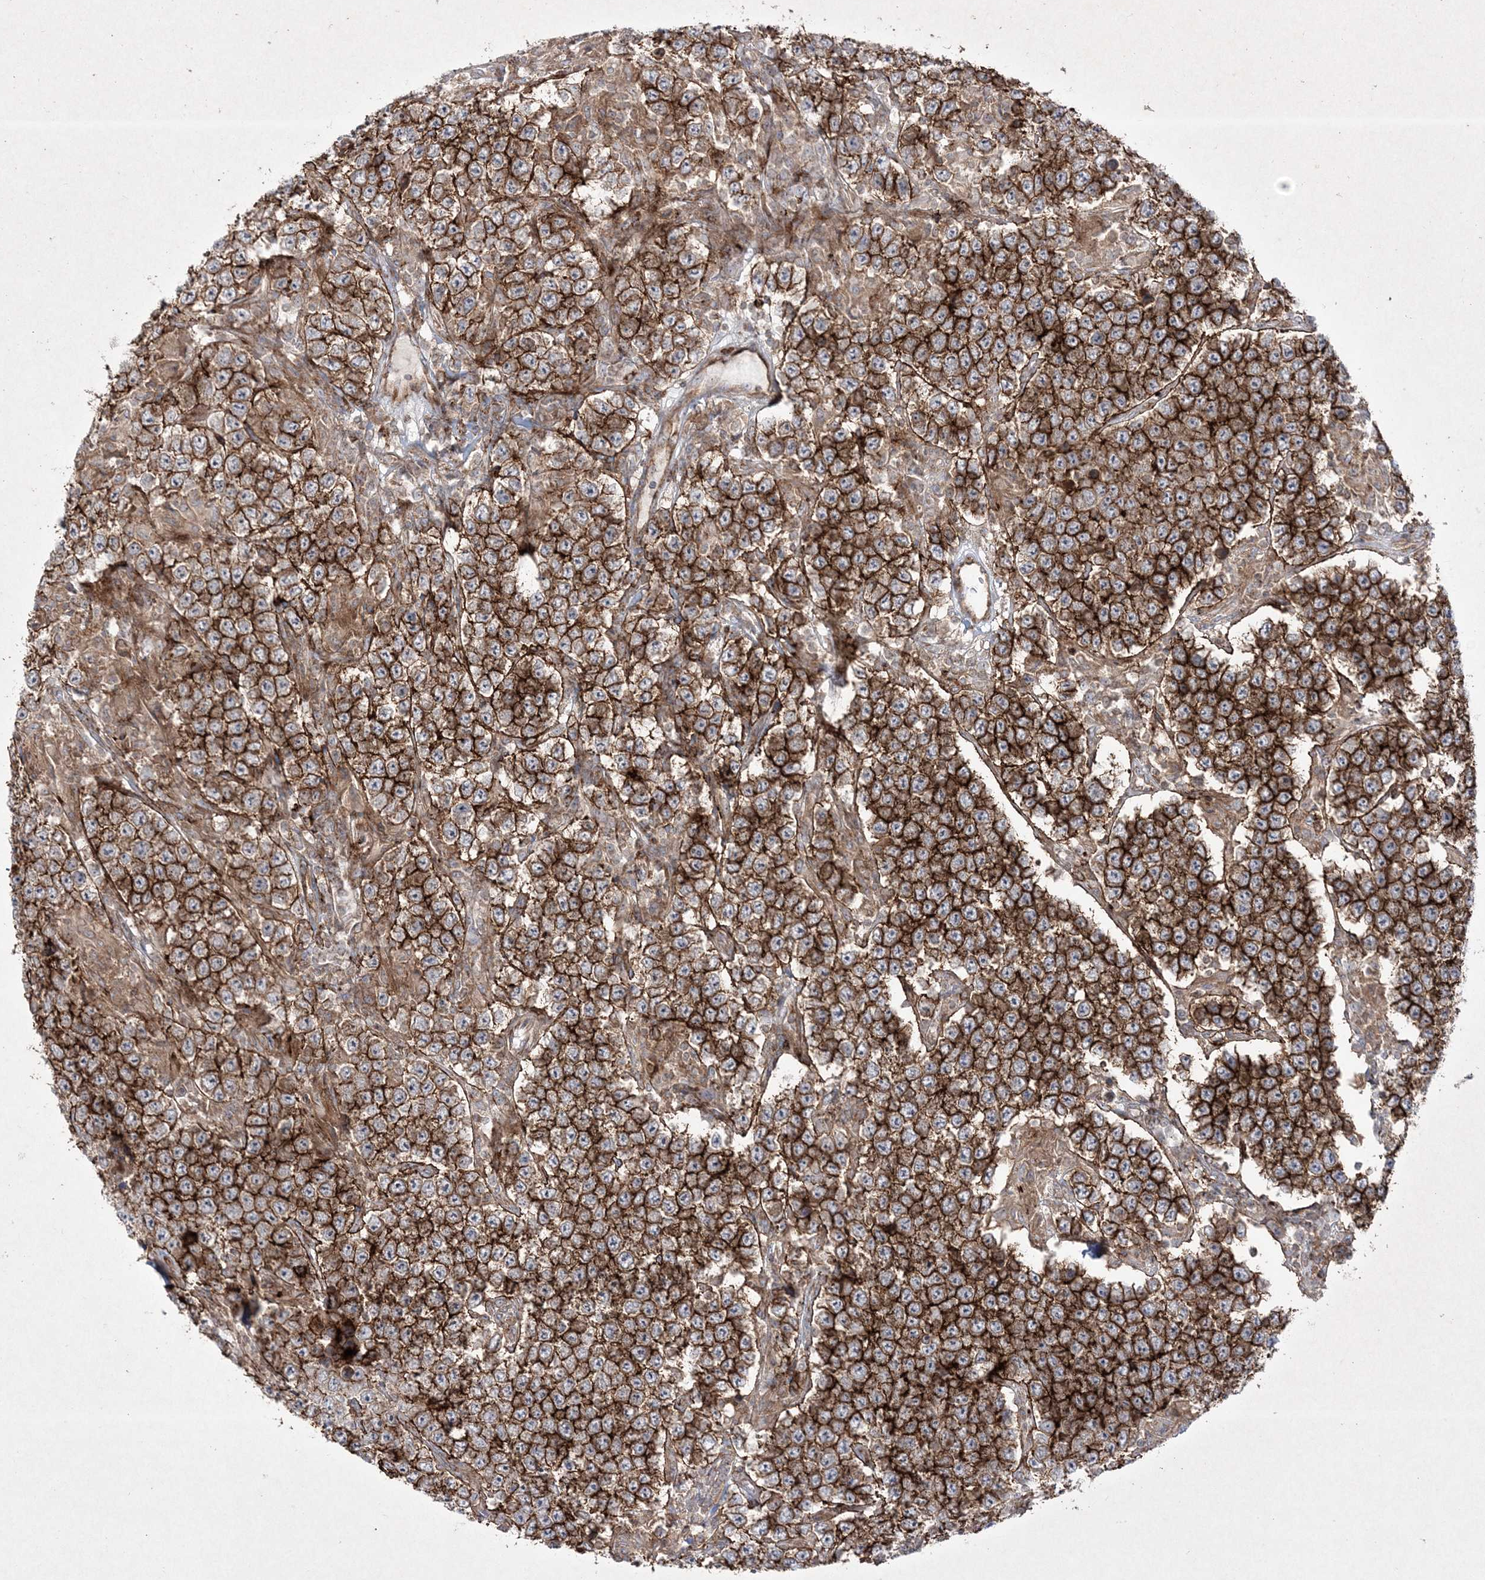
{"staining": {"intensity": "strong", "quantity": ">75%", "location": "cytoplasmic/membranous"}, "tissue": "testis cancer", "cell_type": "Tumor cells", "image_type": "cancer", "snomed": [{"axis": "morphology", "description": "Normal tissue, NOS"}, {"axis": "morphology", "description": "Urothelial carcinoma, High grade"}, {"axis": "morphology", "description": "Seminoma, NOS"}, {"axis": "morphology", "description": "Carcinoma, Embryonal, NOS"}, {"axis": "topography", "description": "Urinary bladder"}, {"axis": "topography", "description": "Testis"}], "caption": "Strong cytoplasmic/membranous expression for a protein is seen in about >75% of tumor cells of testis seminoma using immunohistochemistry (IHC).", "gene": "RICTOR", "patient": {"sex": "male", "age": 41}}